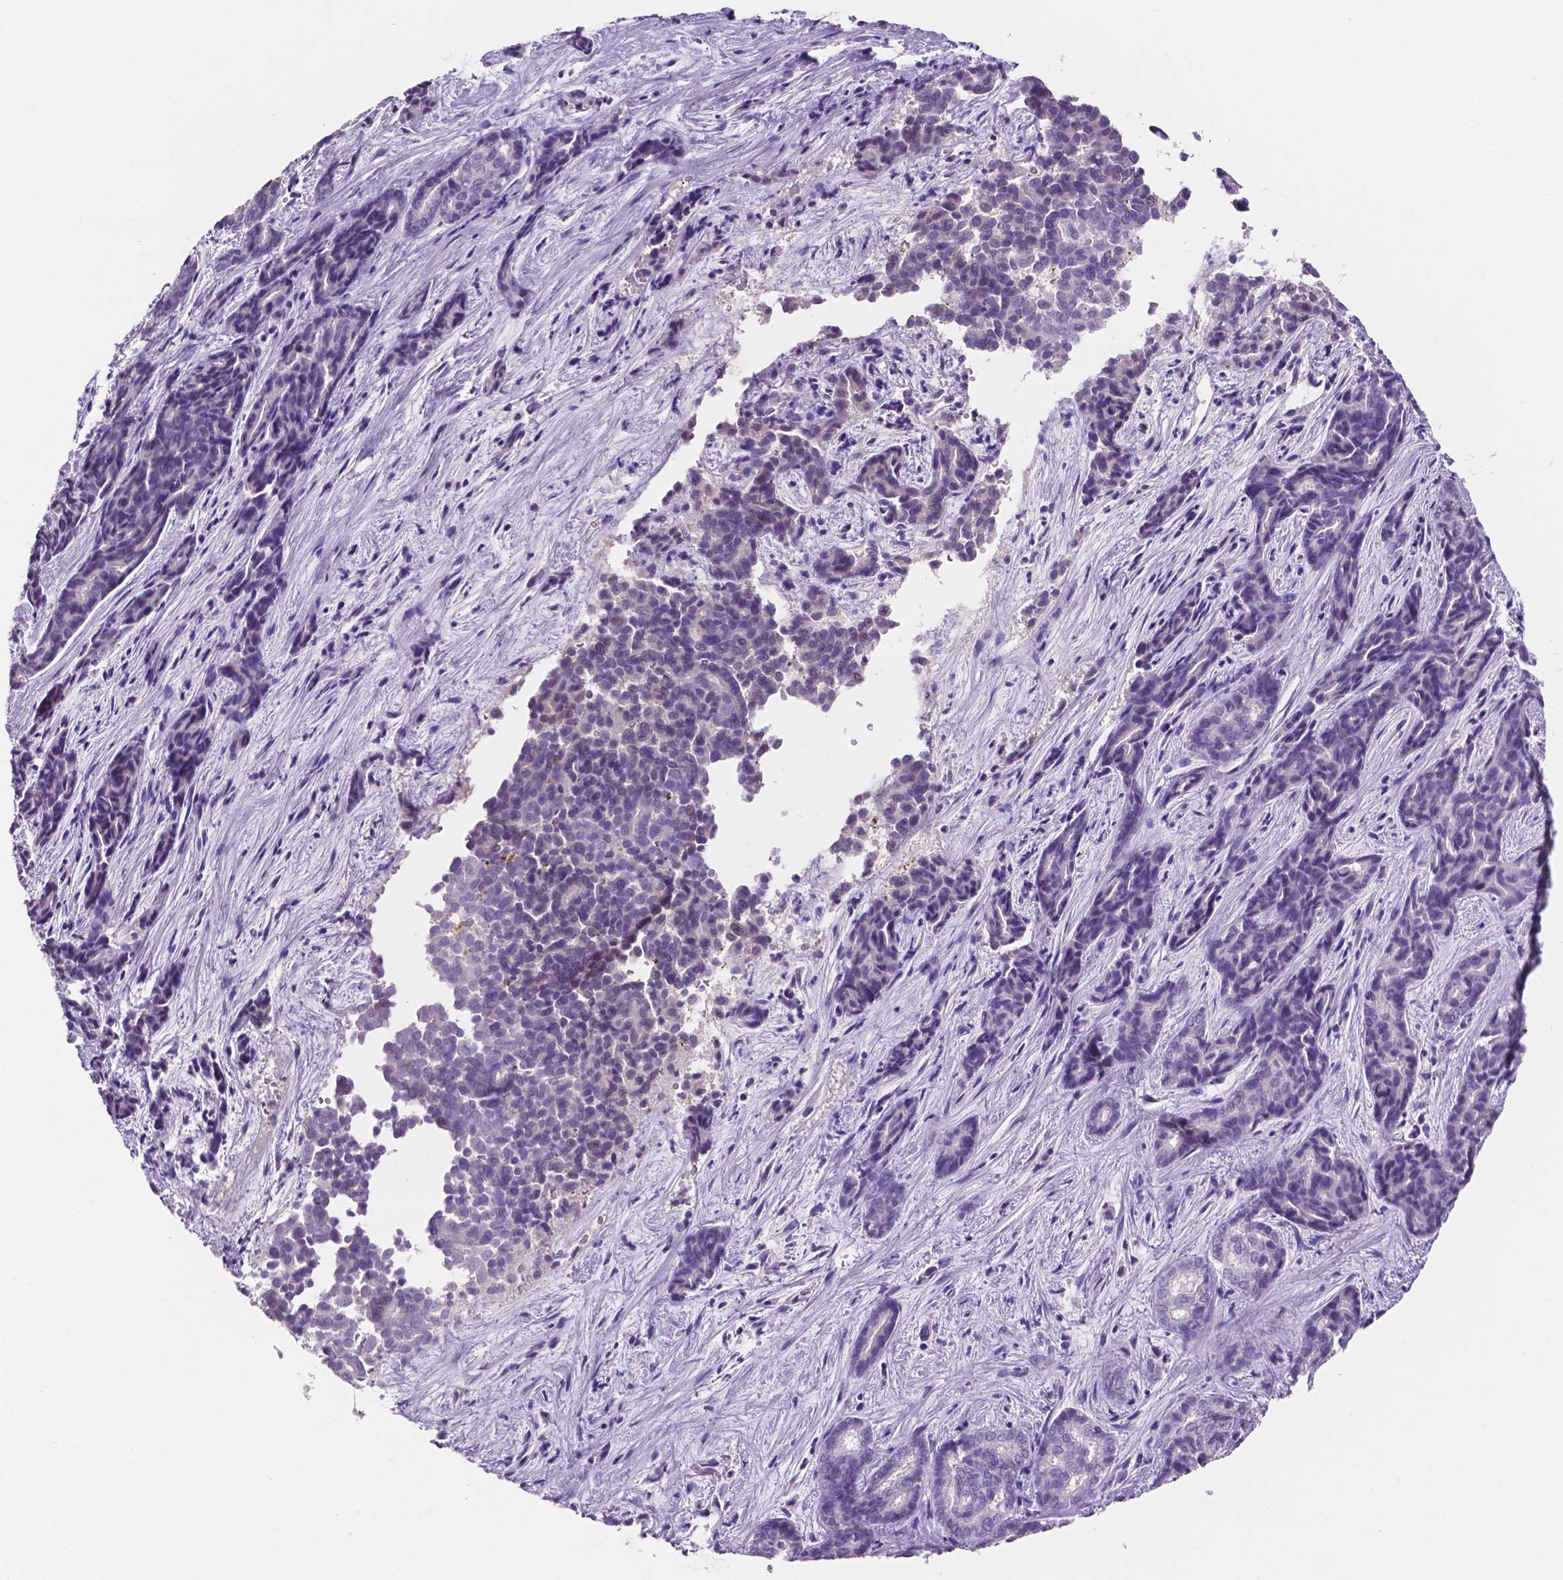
{"staining": {"intensity": "negative", "quantity": "none", "location": "none"}, "tissue": "liver cancer", "cell_type": "Tumor cells", "image_type": "cancer", "snomed": [{"axis": "morphology", "description": "Cholangiocarcinoma"}, {"axis": "topography", "description": "Liver"}], "caption": "This is an immunohistochemistry (IHC) image of human liver cholangiocarcinoma. There is no expression in tumor cells.", "gene": "SLC22A2", "patient": {"sex": "female", "age": 64}}